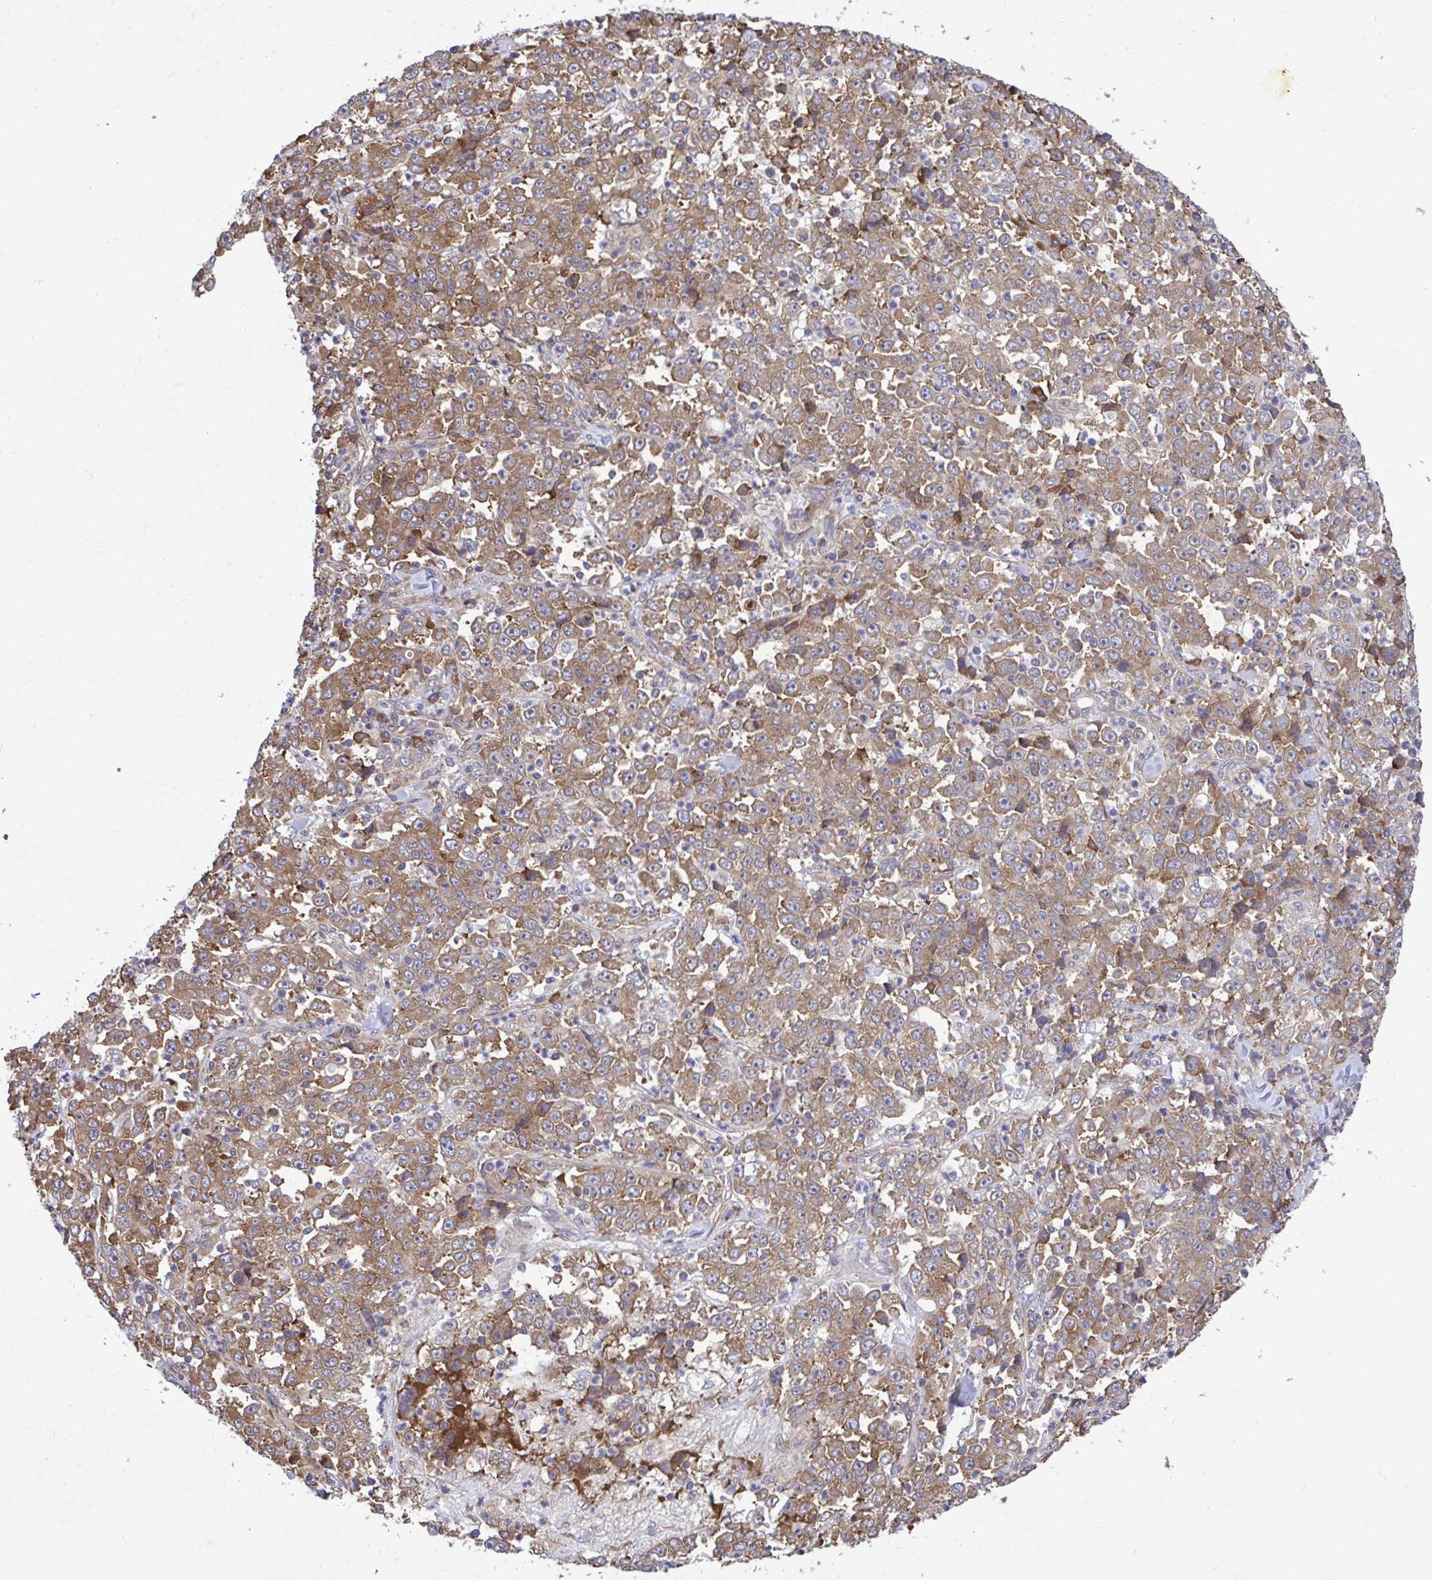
{"staining": {"intensity": "moderate", "quantity": ">75%", "location": "cytoplasmic/membranous"}, "tissue": "stomach cancer", "cell_type": "Tumor cells", "image_type": "cancer", "snomed": [{"axis": "morphology", "description": "Normal tissue, NOS"}, {"axis": "morphology", "description": "Adenocarcinoma, NOS"}, {"axis": "topography", "description": "Stomach, upper"}, {"axis": "topography", "description": "Stomach"}], "caption": "Protein staining of stomach cancer (adenocarcinoma) tissue shows moderate cytoplasmic/membranous expression in about >75% of tumor cells.", "gene": "RPS15", "patient": {"sex": "male", "age": 59}}